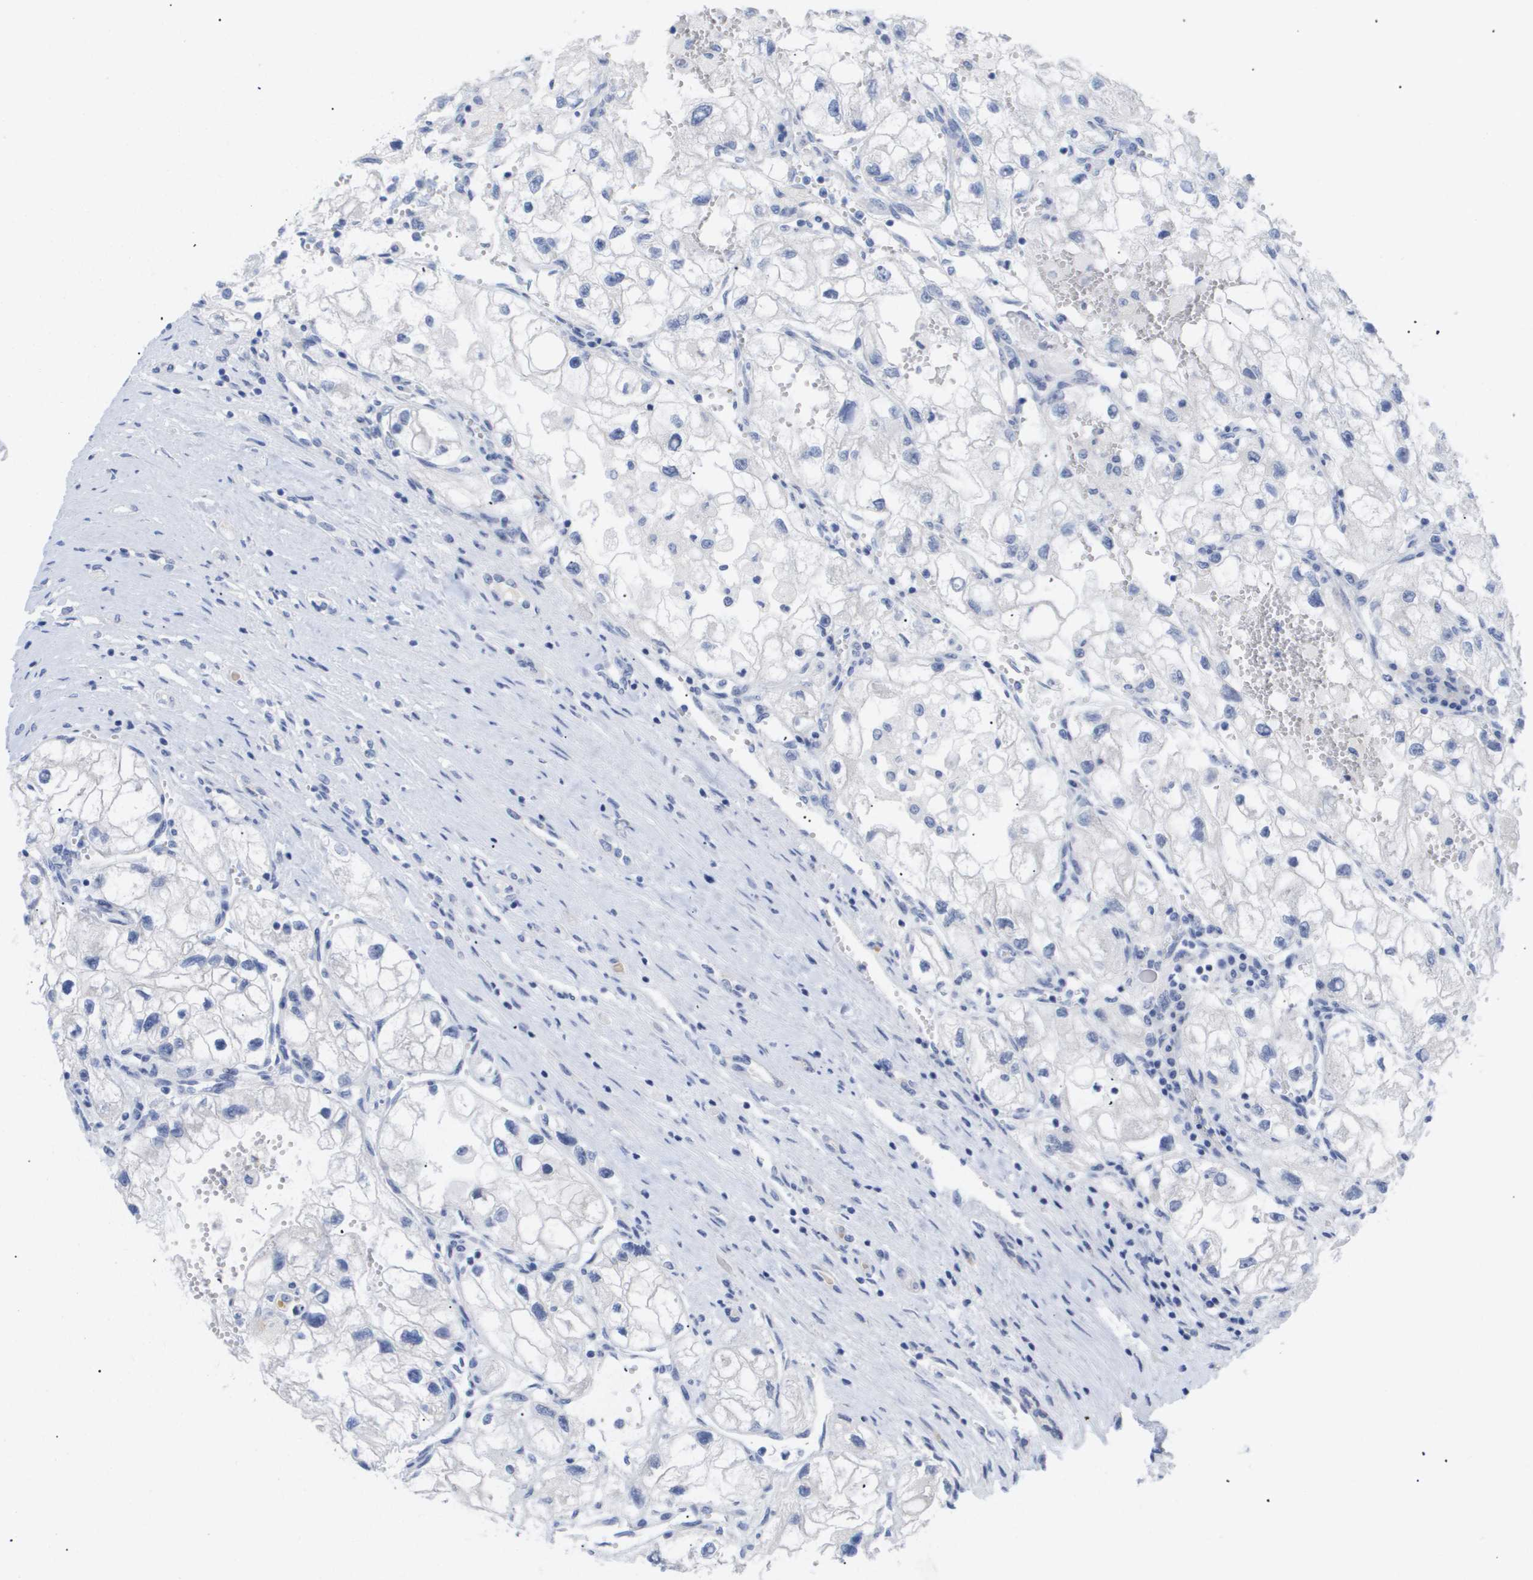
{"staining": {"intensity": "negative", "quantity": "none", "location": "none"}, "tissue": "renal cancer", "cell_type": "Tumor cells", "image_type": "cancer", "snomed": [{"axis": "morphology", "description": "Adenocarcinoma, NOS"}, {"axis": "topography", "description": "Kidney"}], "caption": "The histopathology image demonstrates no significant staining in tumor cells of adenocarcinoma (renal). The staining was performed using DAB (3,3'-diaminobenzidine) to visualize the protein expression in brown, while the nuclei were stained in blue with hematoxylin (Magnification: 20x).", "gene": "CAV3", "patient": {"sex": "female", "age": 70}}